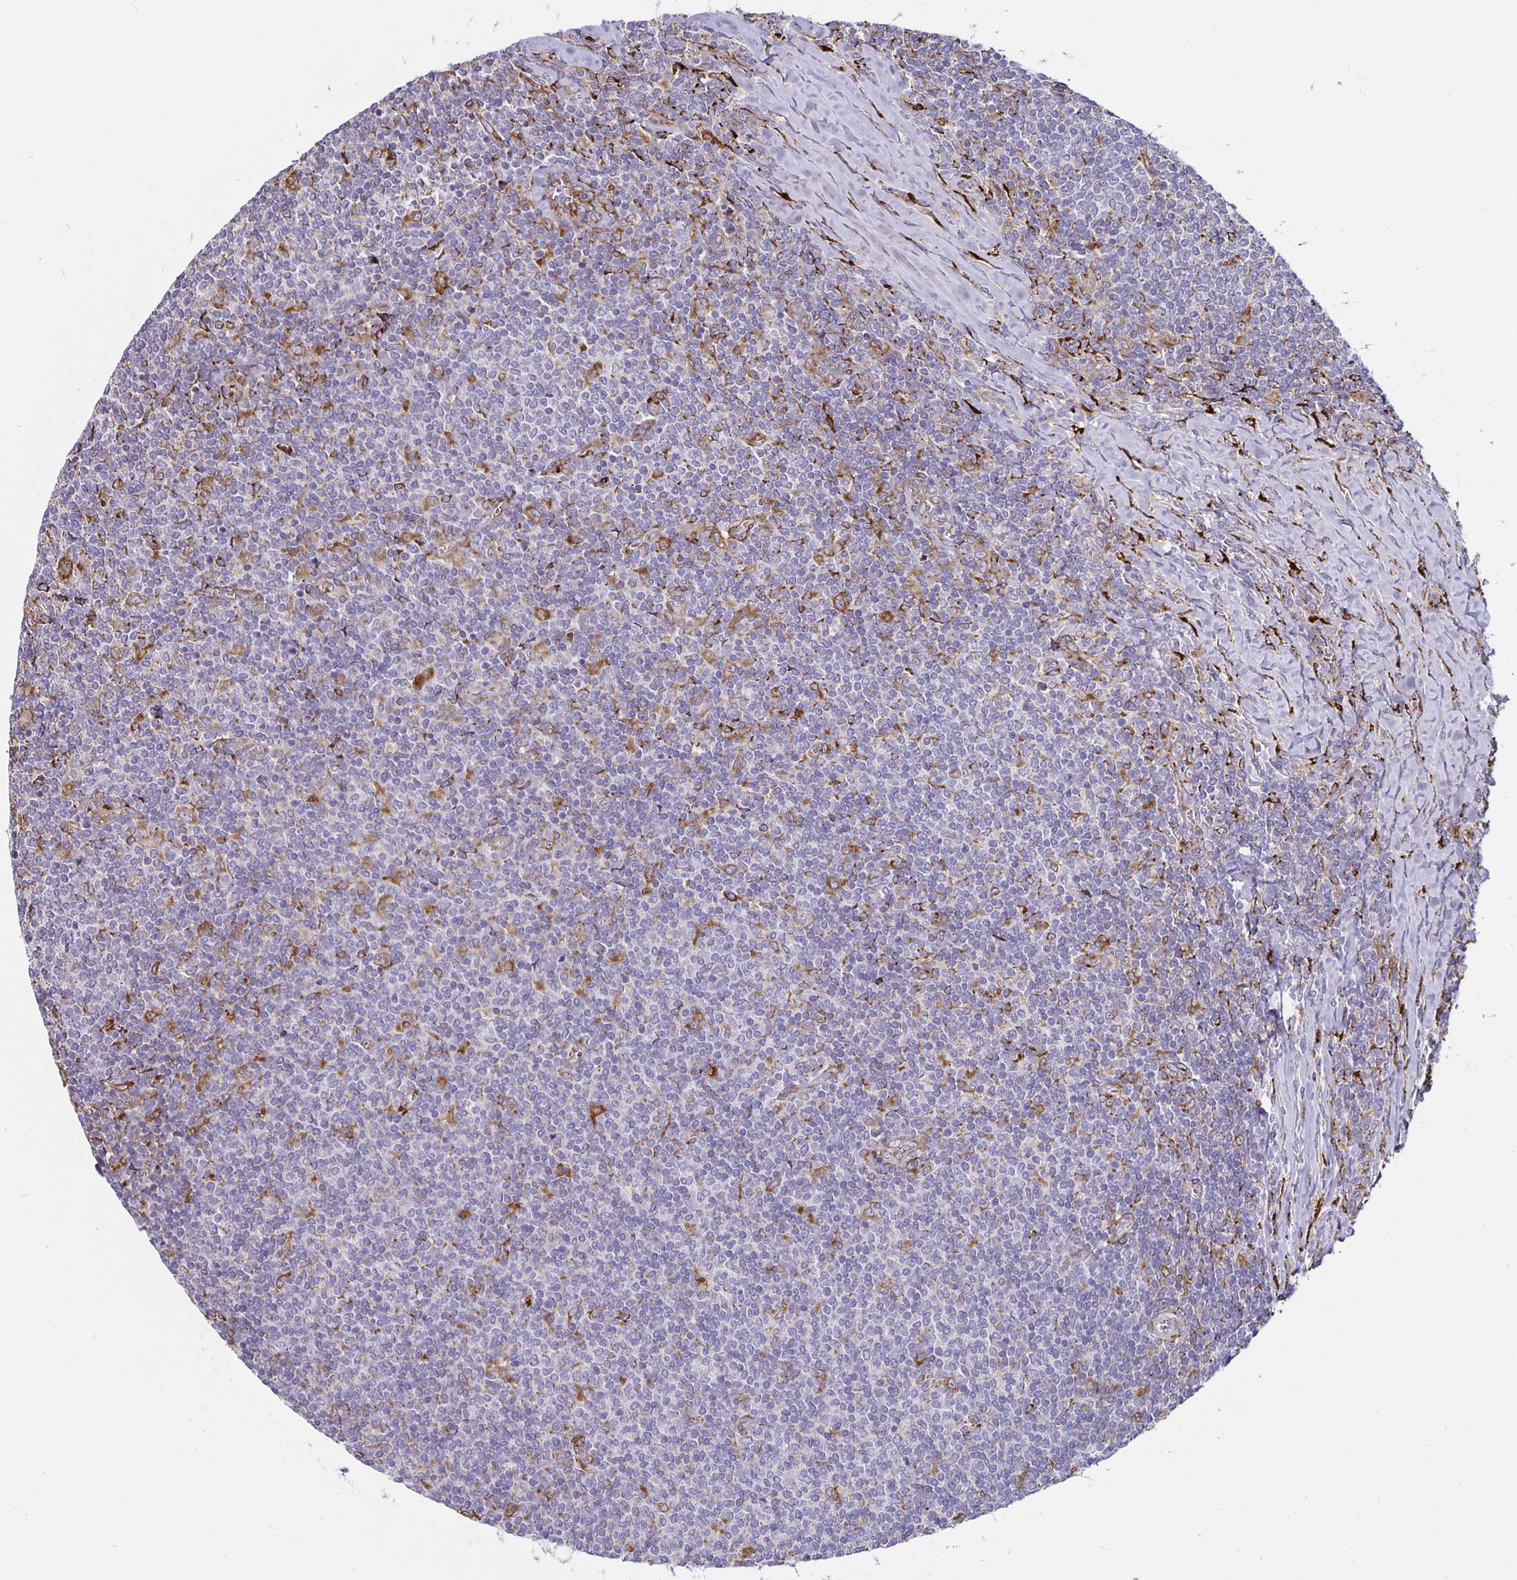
{"staining": {"intensity": "negative", "quantity": "none", "location": "none"}, "tissue": "lymphoma", "cell_type": "Tumor cells", "image_type": "cancer", "snomed": [{"axis": "morphology", "description": "Malignant lymphoma, non-Hodgkin's type, Low grade"}, {"axis": "topography", "description": "Lymph node"}], "caption": "There is no significant positivity in tumor cells of malignant lymphoma, non-Hodgkin's type (low-grade).", "gene": "P4HA2", "patient": {"sex": "male", "age": 52}}